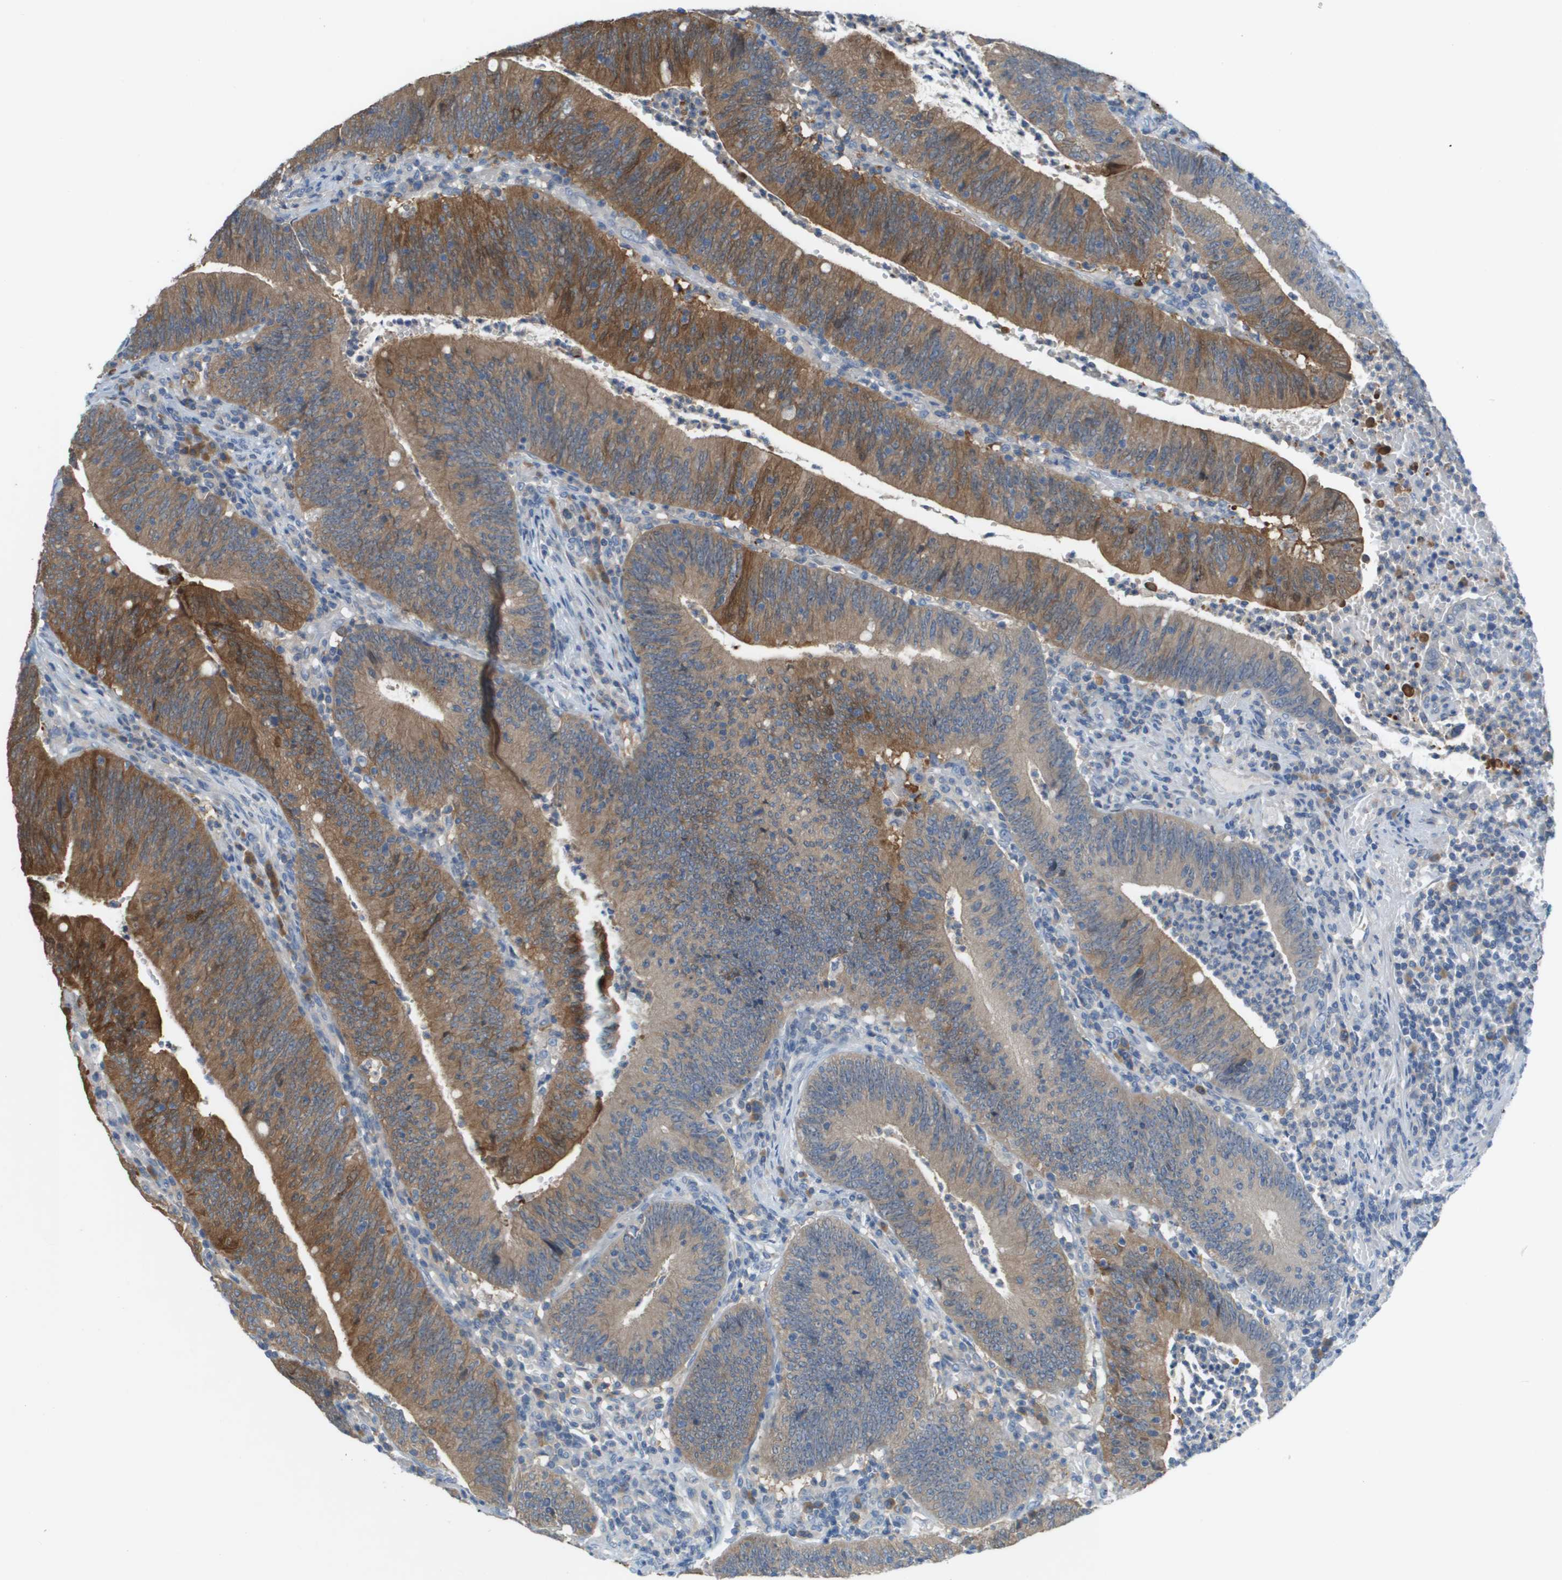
{"staining": {"intensity": "moderate", "quantity": ">75%", "location": "cytoplasmic/membranous"}, "tissue": "colorectal cancer", "cell_type": "Tumor cells", "image_type": "cancer", "snomed": [{"axis": "morphology", "description": "Normal tissue, NOS"}, {"axis": "morphology", "description": "Adenocarcinoma, NOS"}, {"axis": "topography", "description": "Rectum"}], "caption": "An immunohistochemistry photomicrograph of tumor tissue is shown. Protein staining in brown shows moderate cytoplasmic/membranous positivity in colorectal adenocarcinoma within tumor cells. The staining was performed using DAB (3,3'-diaminobenzidine), with brown indicating positive protein expression. Nuclei are stained blue with hematoxylin.", "gene": "UBA5", "patient": {"sex": "female", "age": 66}}